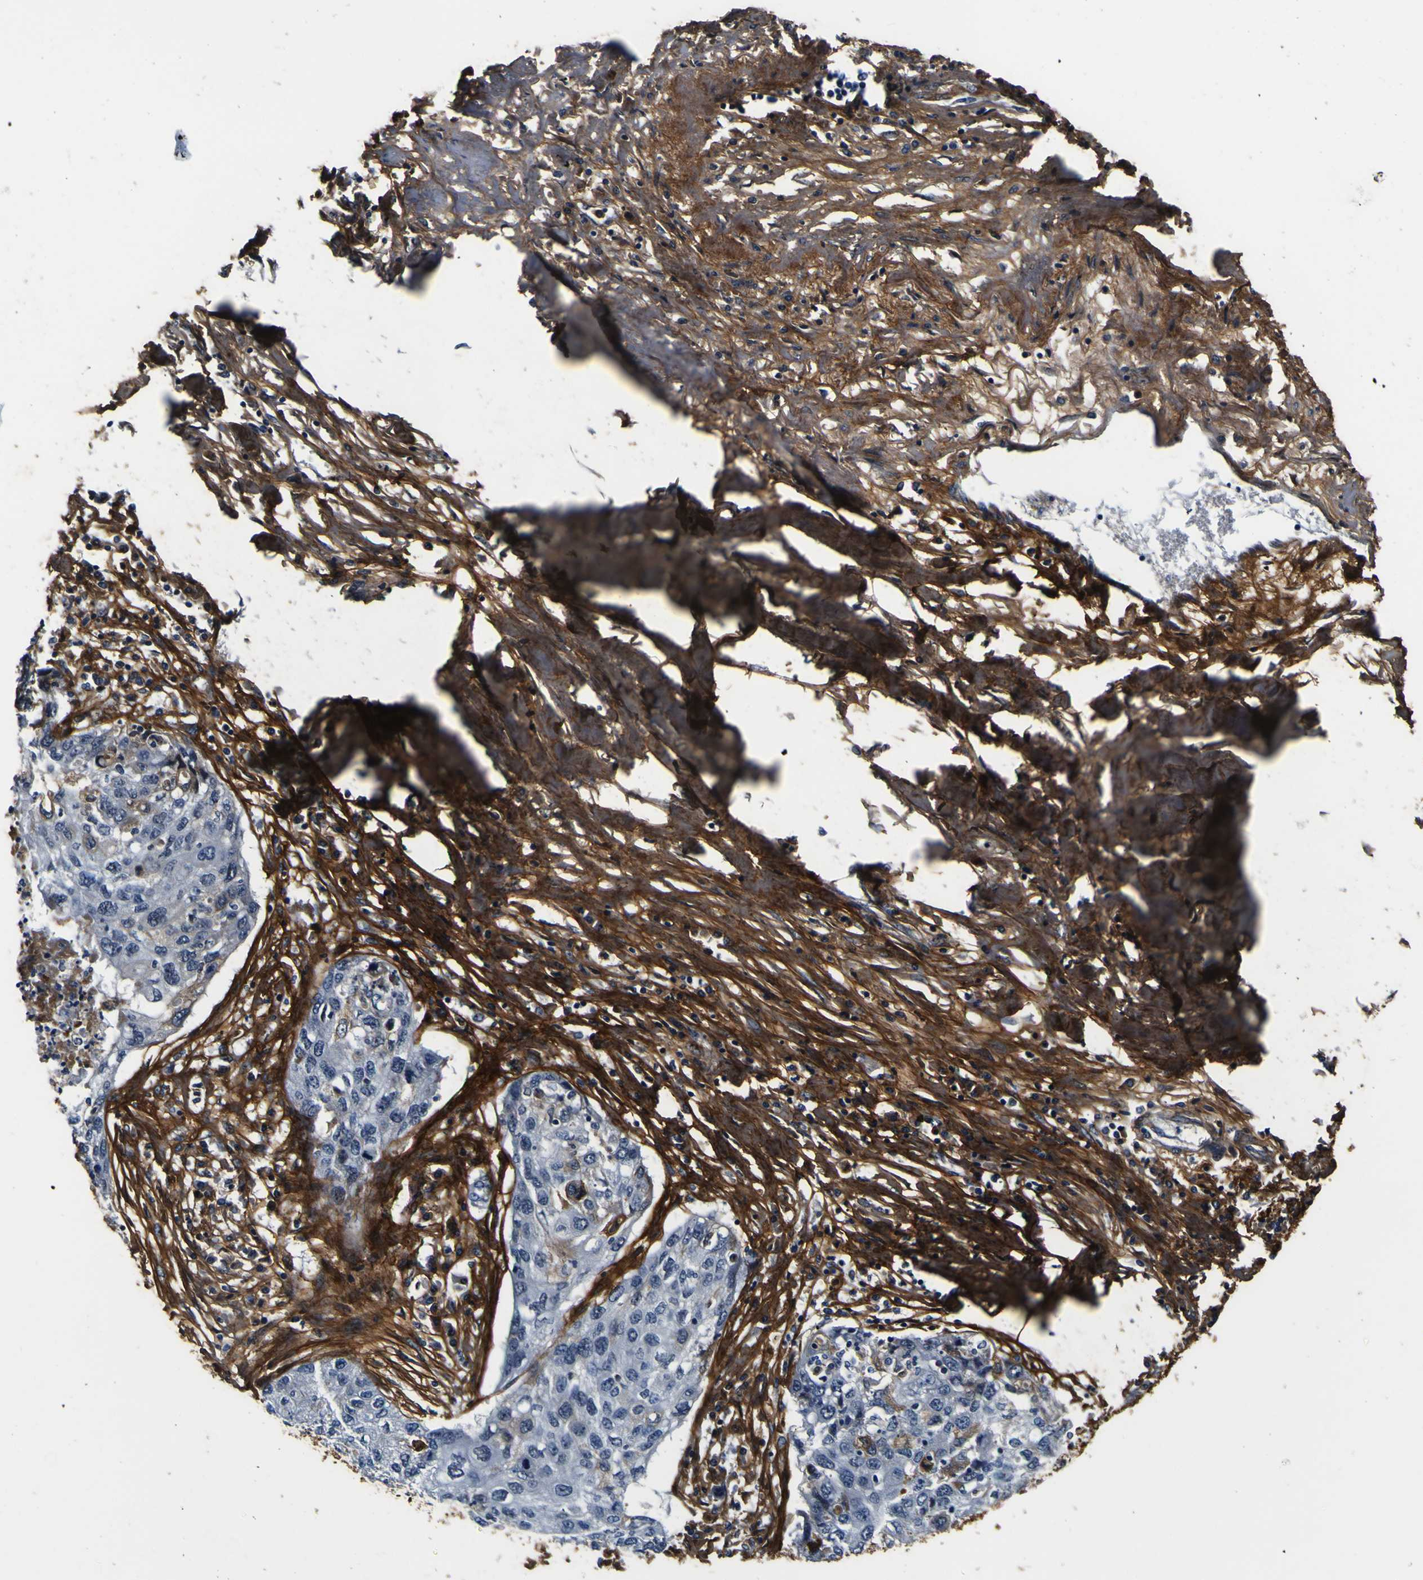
{"staining": {"intensity": "moderate", "quantity": "<25%", "location": "cytoplasmic/membranous"}, "tissue": "lung cancer", "cell_type": "Tumor cells", "image_type": "cancer", "snomed": [{"axis": "morphology", "description": "Squamous cell carcinoma, NOS"}, {"axis": "topography", "description": "Lung"}], "caption": "Immunohistochemistry (IHC) (DAB (3,3'-diaminobenzidine)) staining of lung squamous cell carcinoma reveals moderate cytoplasmic/membranous protein positivity in about <25% of tumor cells.", "gene": "POSTN", "patient": {"sex": "female", "age": 63}}